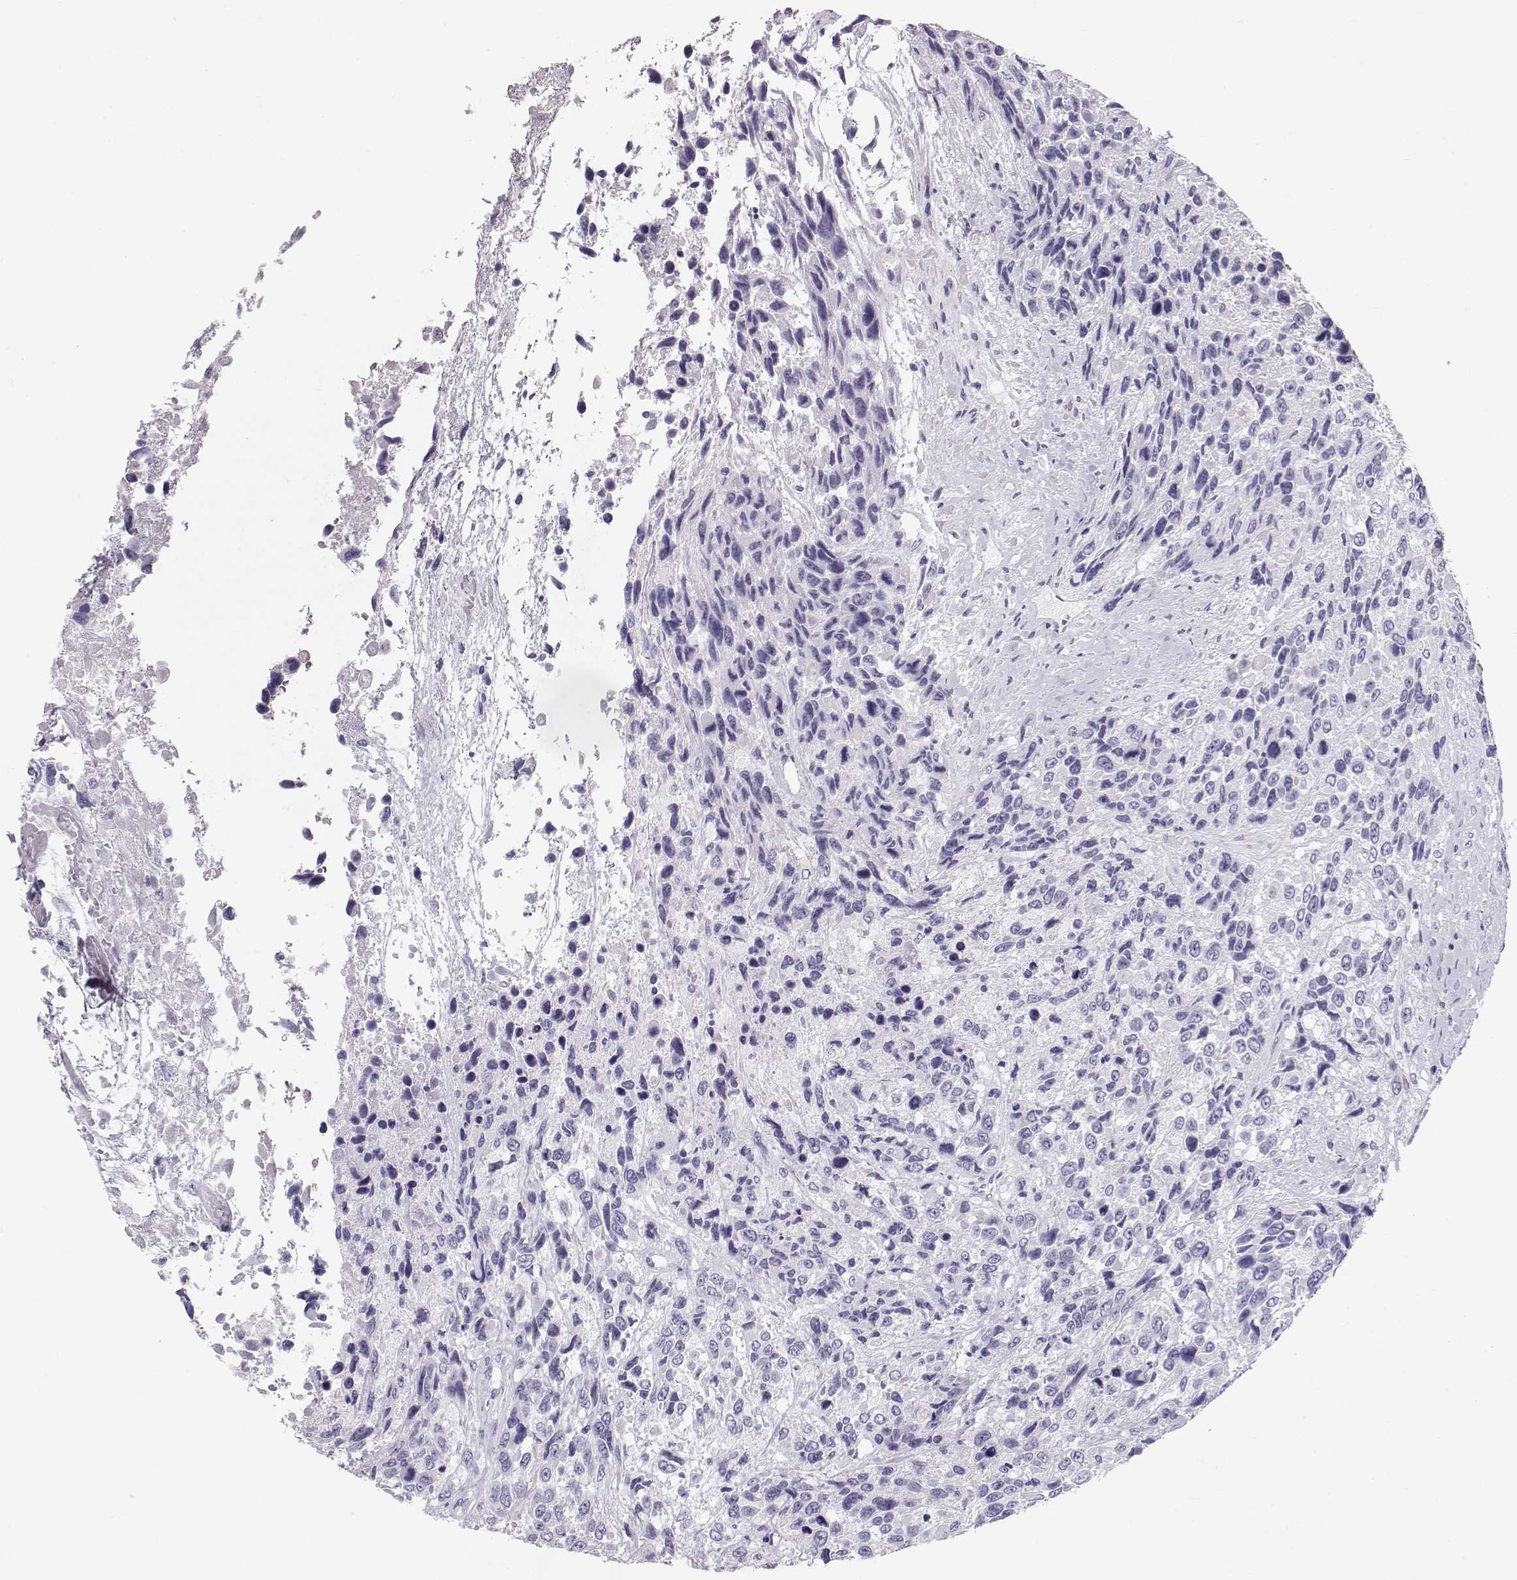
{"staining": {"intensity": "negative", "quantity": "none", "location": "none"}, "tissue": "urothelial cancer", "cell_type": "Tumor cells", "image_type": "cancer", "snomed": [{"axis": "morphology", "description": "Urothelial carcinoma, High grade"}, {"axis": "topography", "description": "Urinary bladder"}], "caption": "Immunohistochemistry (IHC) photomicrograph of neoplastic tissue: human urothelial cancer stained with DAB reveals no significant protein positivity in tumor cells.", "gene": "RD3", "patient": {"sex": "female", "age": 70}}